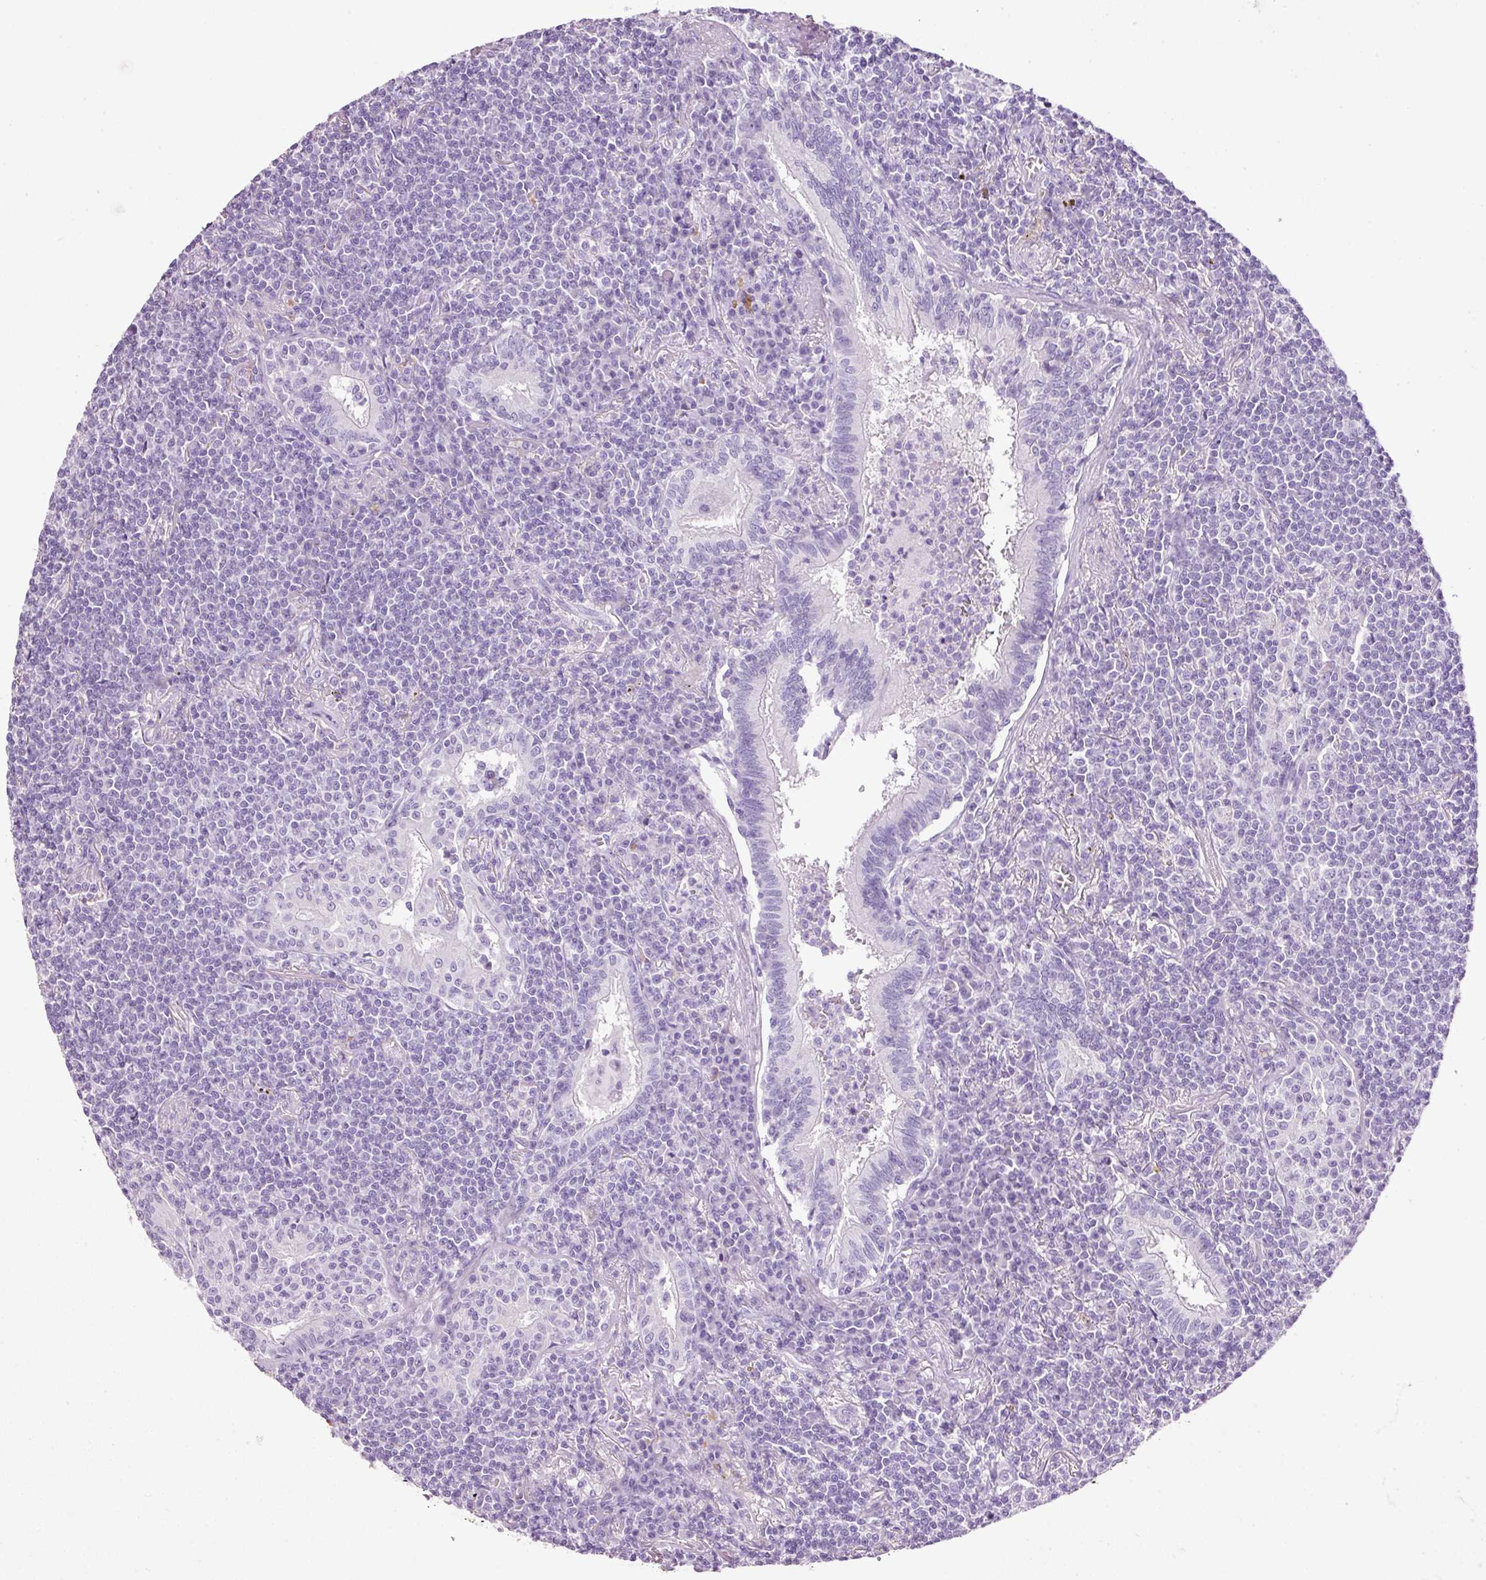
{"staining": {"intensity": "negative", "quantity": "none", "location": "none"}, "tissue": "lymphoma", "cell_type": "Tumor cells", "image_type": "cancer", "snomed": [{"axis": "morphology", "description": "Malignant lymphoma, non-Hodgkin's type, Low grade"}, {"axis": "topography", "description": "Lung"}], "caption": "The histopathology image exhibits no significant staining in tumor cells of lymphoma. The staining was performed using DAB (3,3'-diaminobenzidine) to visualize the protein expression in brown, while the nuclei were stained in blue with hematoxylin (Magnification: 20x).", "gene": "BSND", "patient": {"sex": "female", "age": 71}}